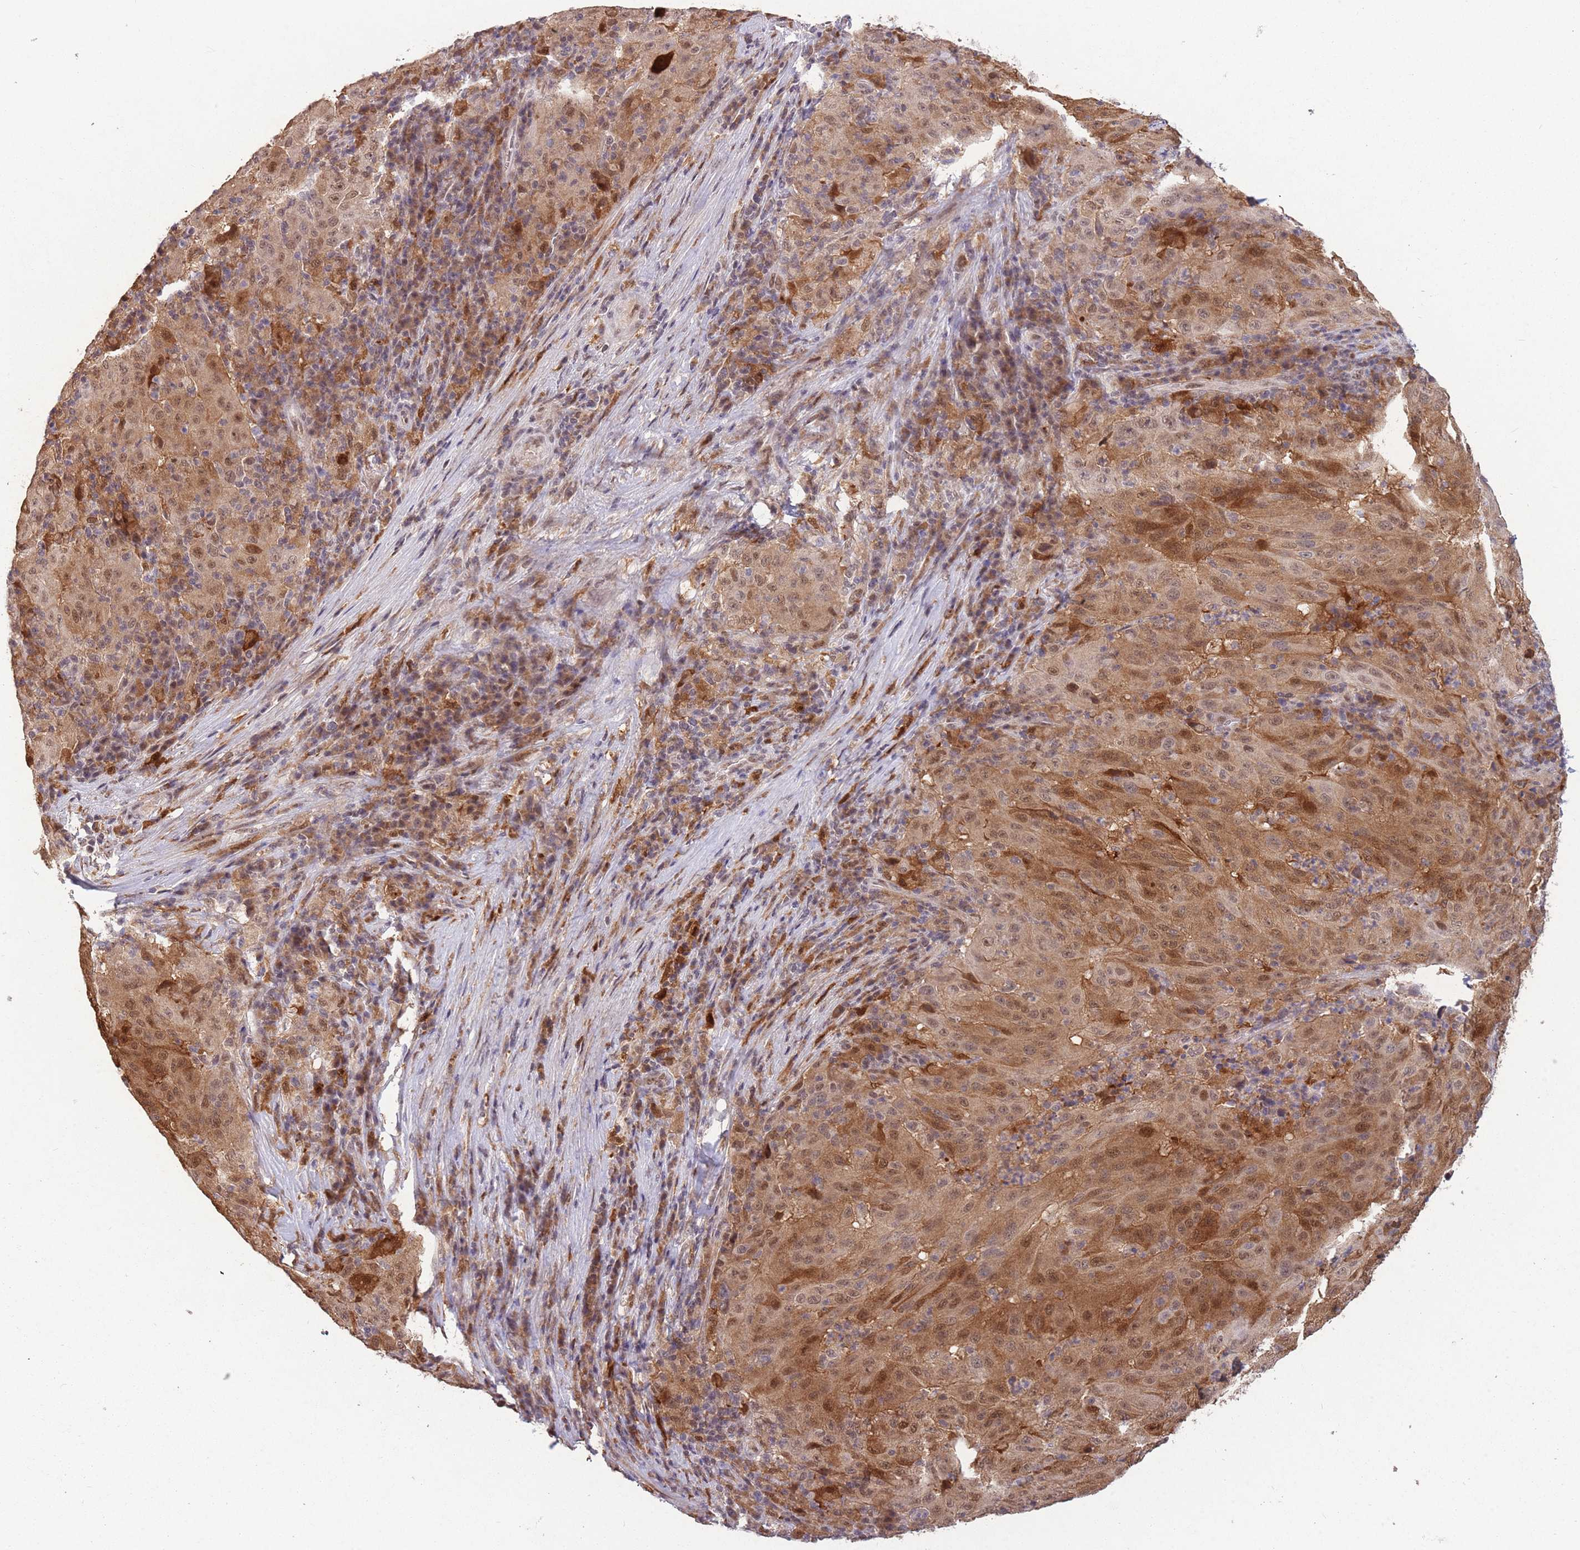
{"staining": {"intensity": "moderate", "quantity": ">75%", "location": "cytoplasmic/membranous,nuclear"}, "tissue": "pancreatic cancer", "cell_type": "Tumor cells", "image_type": "cancer", "snomed": [{"axis": "morphology", "description": "Adenocarcinoma, NOS"}, {"axis": "topography", "description": "Pancreas"}], "caption": "This photomicrograph exhibits pancreatic adenocarcinoma stained with immunohistochemistry to label a protein in brown. The cytoplasmic/membranous and nuclear of tumor cells show moderate positivity for the protein. Nuclei are counter-stained blue.", "gene": "ZNF639", "patient": {"sex": "male", "age": 63}}